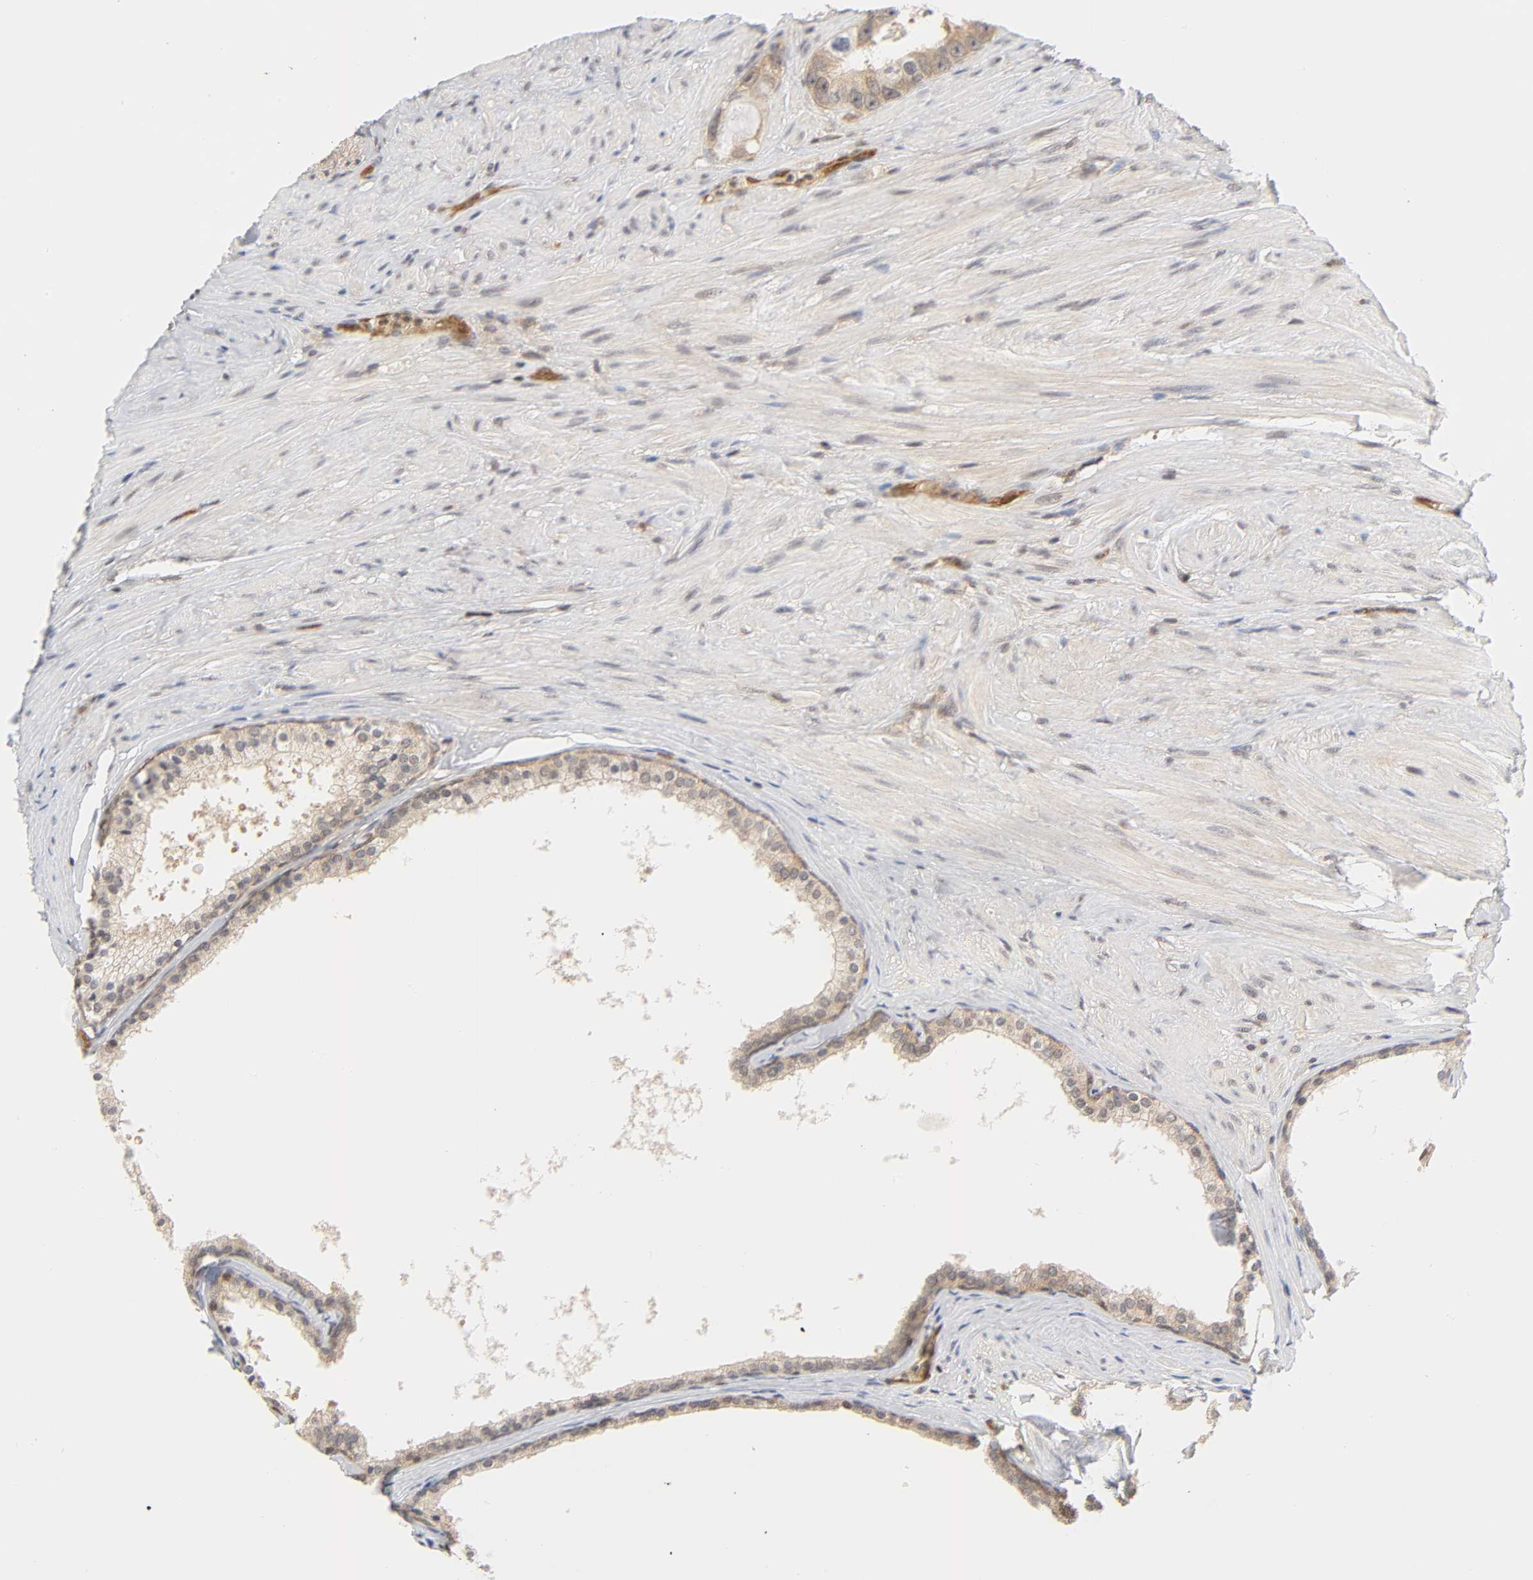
{"staining": {"intensity": "weak", "quantity": ">75%", "location": "cytoplasmic/membranous,nuclear"}, "tissue": "prostate cancer", "cell_type": "Tumor cells", "image_type": "cancer", "snomed": [{"axis": "morphology", "description": "Adenocarcinoma, High grade"}, {"axis": "topography", "description": "Prostate"}], "caption": "DAB (3,3'-diaminobenzidine) immunohistochemical staining of prostate adenocarcinoma (high-grade) demonstrates weak cytoplasmic/membranous and nuclear protein positivity in about >75% of tumor cells.", "gene": "CDC37", "patient": {"sex": "male", "age": 63}}